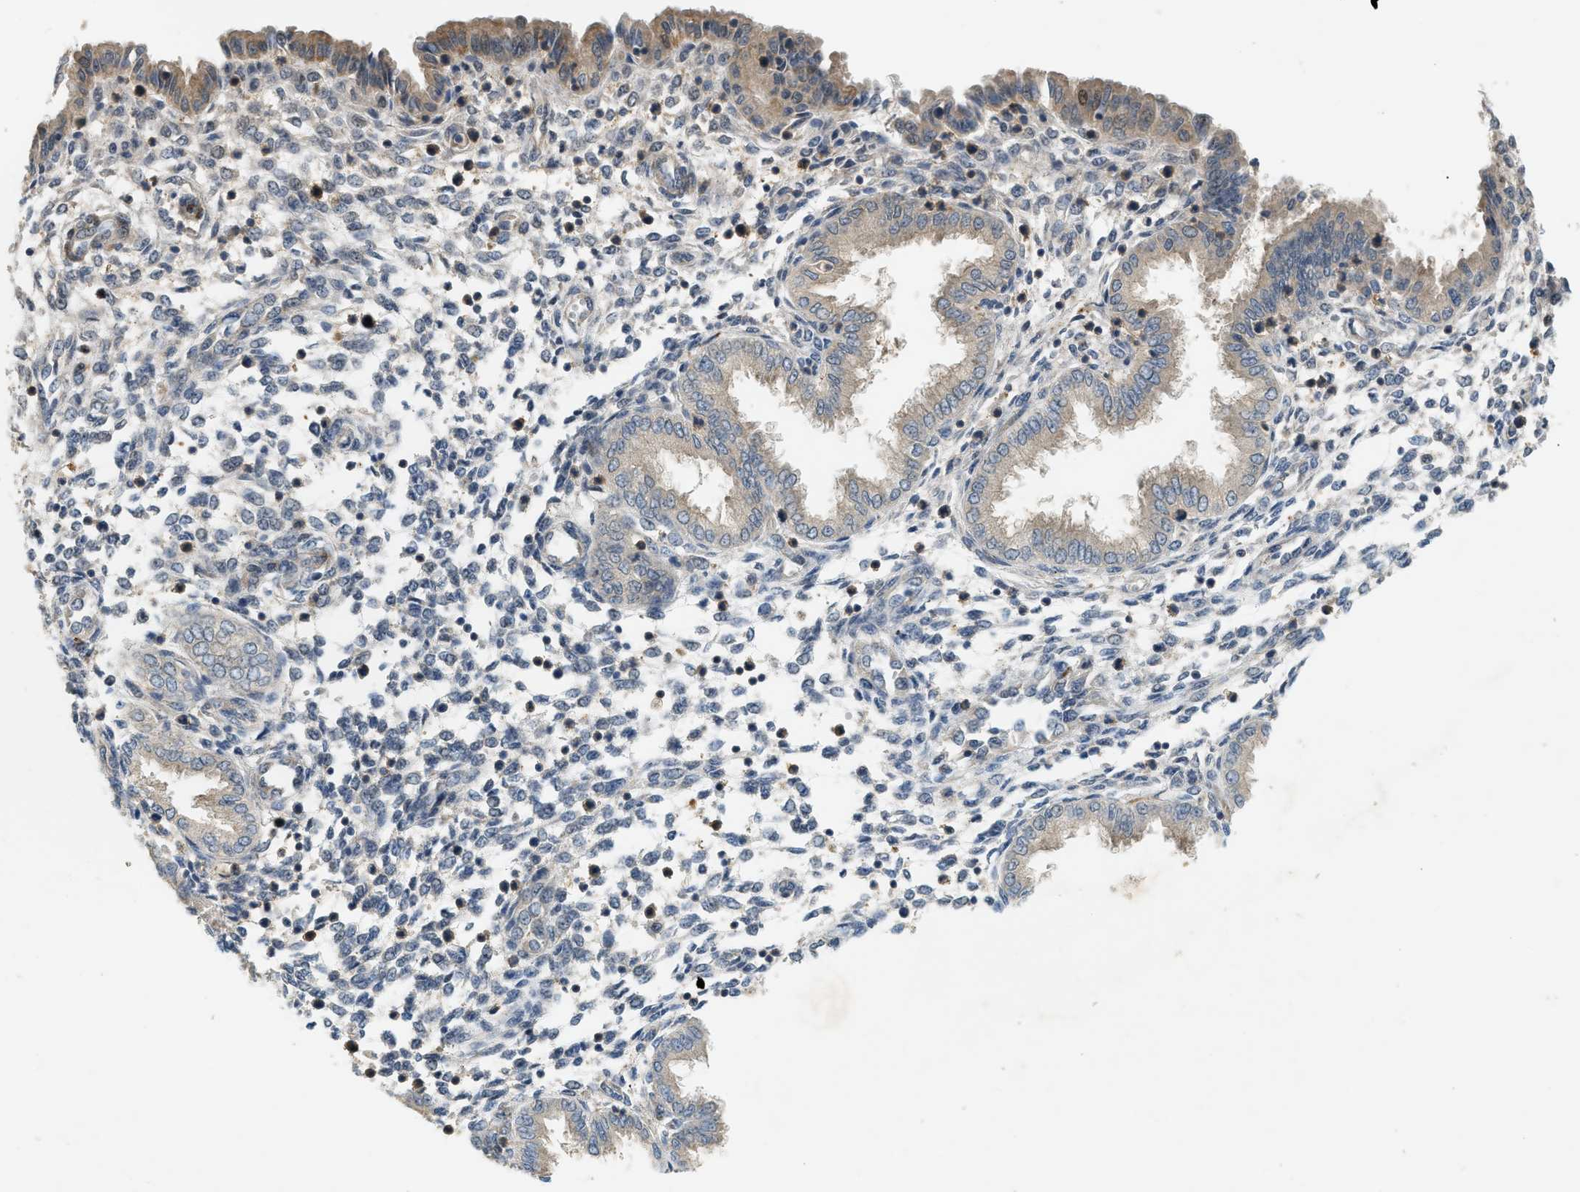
{"staining": {"intensity": "negative", "quantity": "none", "location": "none"}, "tissue": "endometrium", "cell_type": "Cells in endometrial stroma", "image_type": "normal", "snomed": [{"axis": "morphology", "description": "Normal tissue, NOS"}, {"axis": "topography", "description": "Endometrium"}], "caption": "A high-resolution image shows IHC staining of unremarkable endometrium, which reveals no significant positivity in cells in endometrial stroma.", "gene": "PDCL3", "patient": {"sex": "female", "age": 33}}